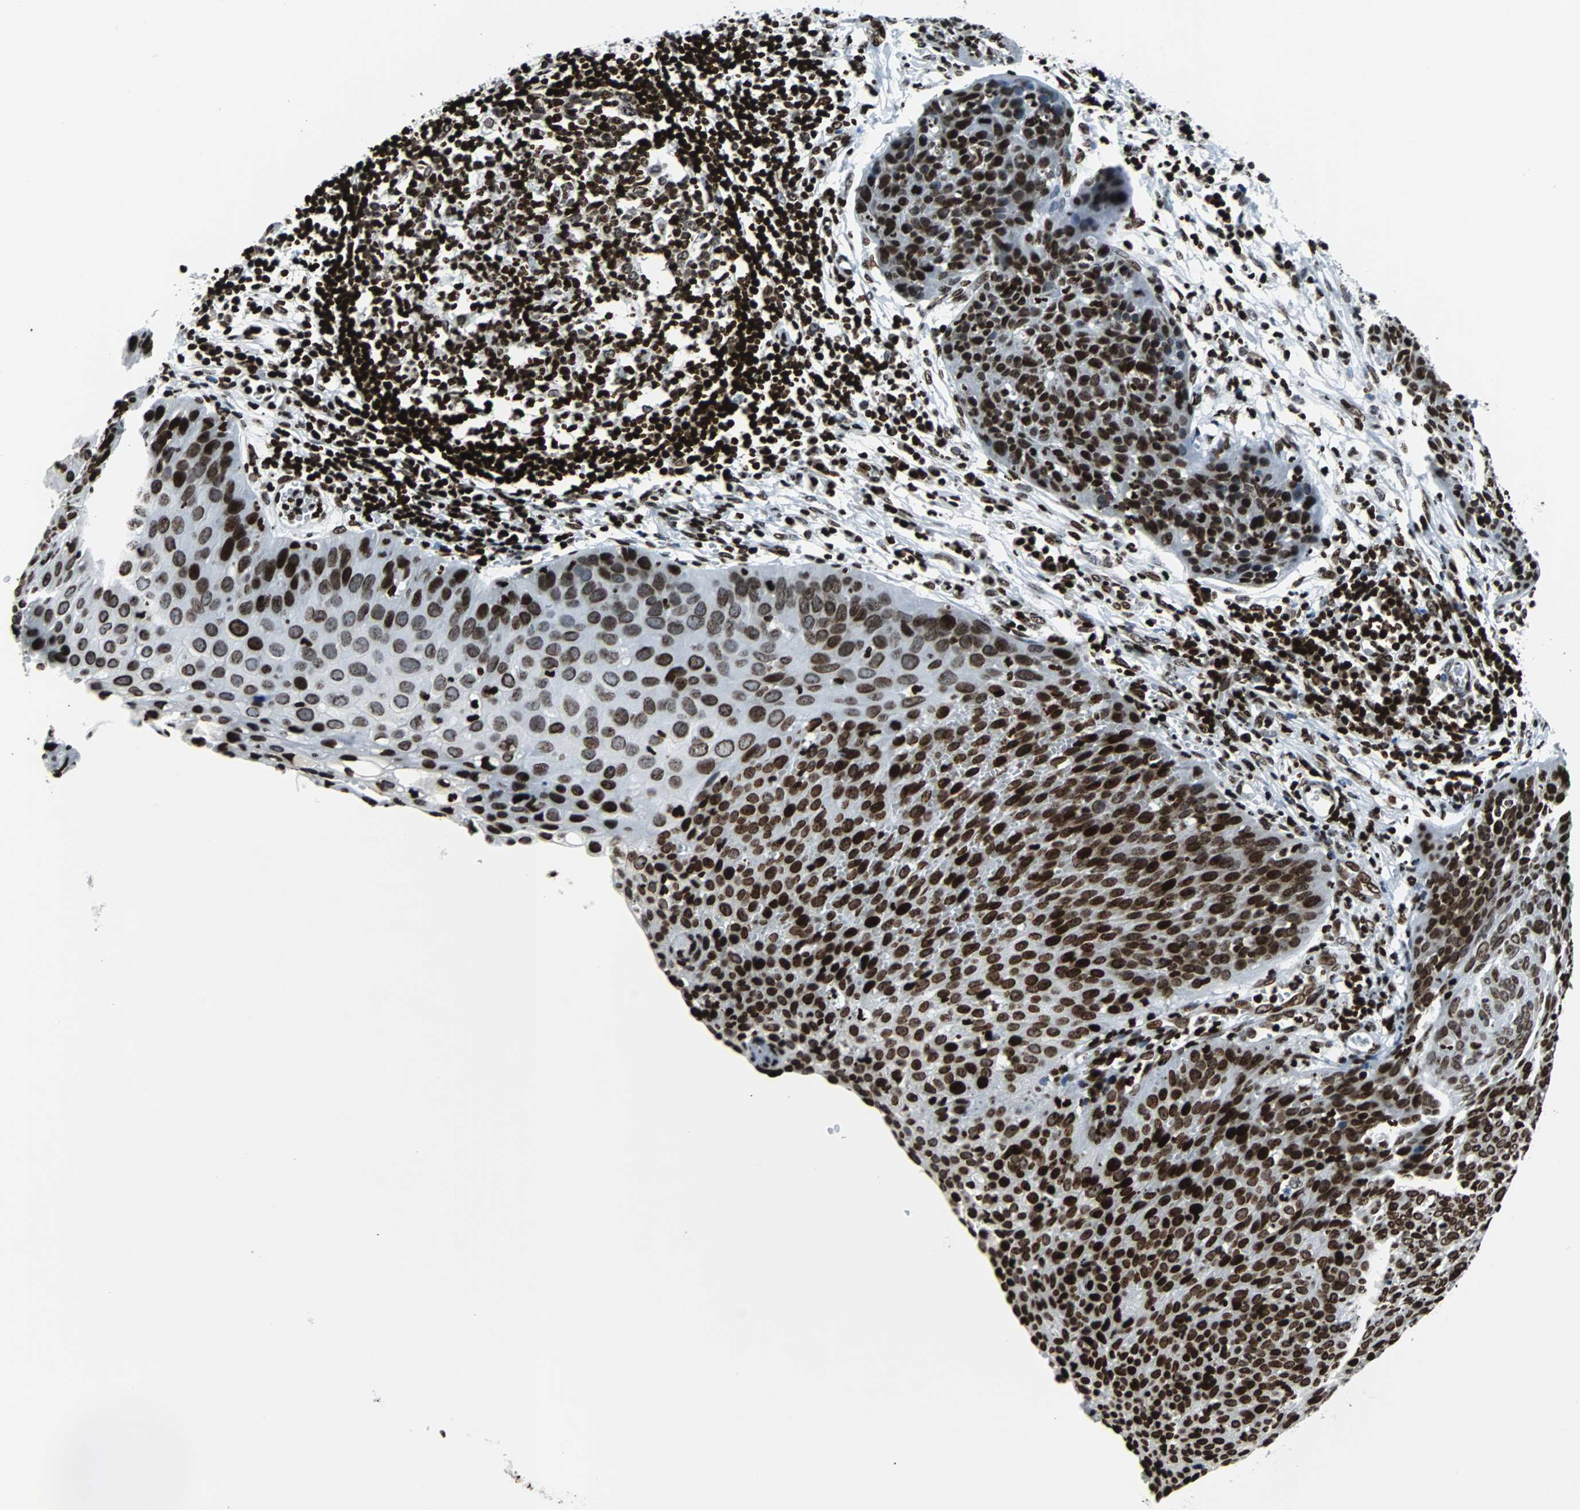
{"staining": {"intensity": "strong", "quantity": ">75%", "location": "nuclear"}, "tissue": "cervical cancer", "cell_type": "Tumor cells", "image_type": "cancer", "snomed": [{"axis": "morphology", "description": "Squamous cell carcinoma, NOS"}, {"axis": "topography", "description": "Cervix"}], "caption": "This micrograph exhibits immunohistochemistry staining of human squamous cell carcinoma (cervical), with high strong nuclear positivity in approximately >75% of tumor cells.", "gene": "ZNF131", "patient": {"sex": "female", "age": 38}}